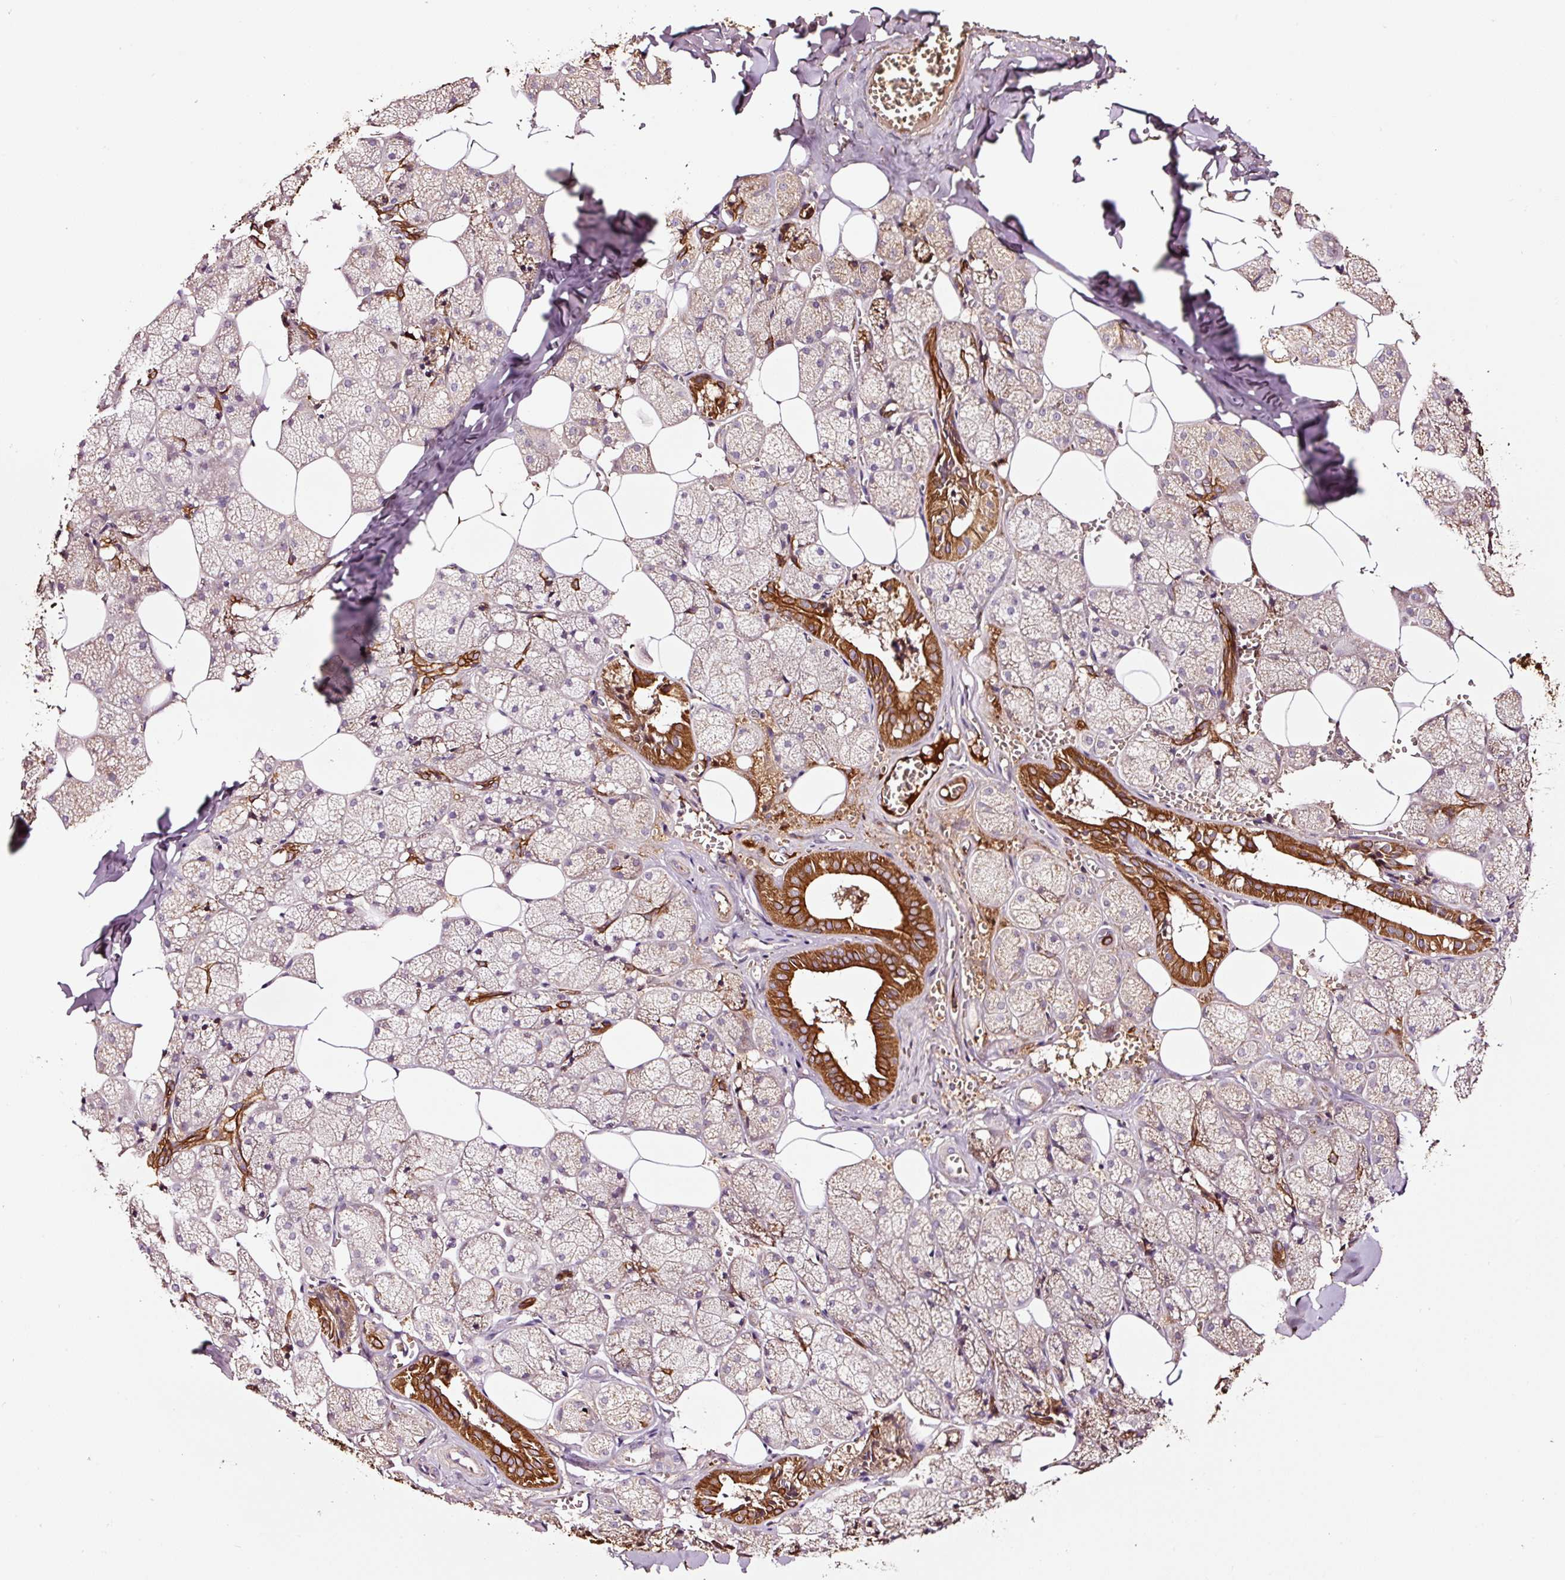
{"staining": {"intensity": "strong", "quantity": "25%-75%", "location": "cytoplasmic/membranous"}, "tissue": "salivary gland", "cell_type": "Glandular cells", "image_type": "normal", "snomed": [{"axis": "morphology", "description": "Normal tissue, NOS"}, {"axis": "topography", "description": "Salivary gland"}, {"axis": "topography", "description": "Peripheral nerve tissue"}], "caption": "Immunohistochemistry histopathology image of benign salivary gland: human salivary gland stained using IHC displays high levels of strong protein expression localized specifically in the cytoplasmic/membranous of glandular cells, appearing as a cytoplasmic/membranous brown color.", "gene": "PGLYRP2", "patient": {"sex": "male", "age": 38}}